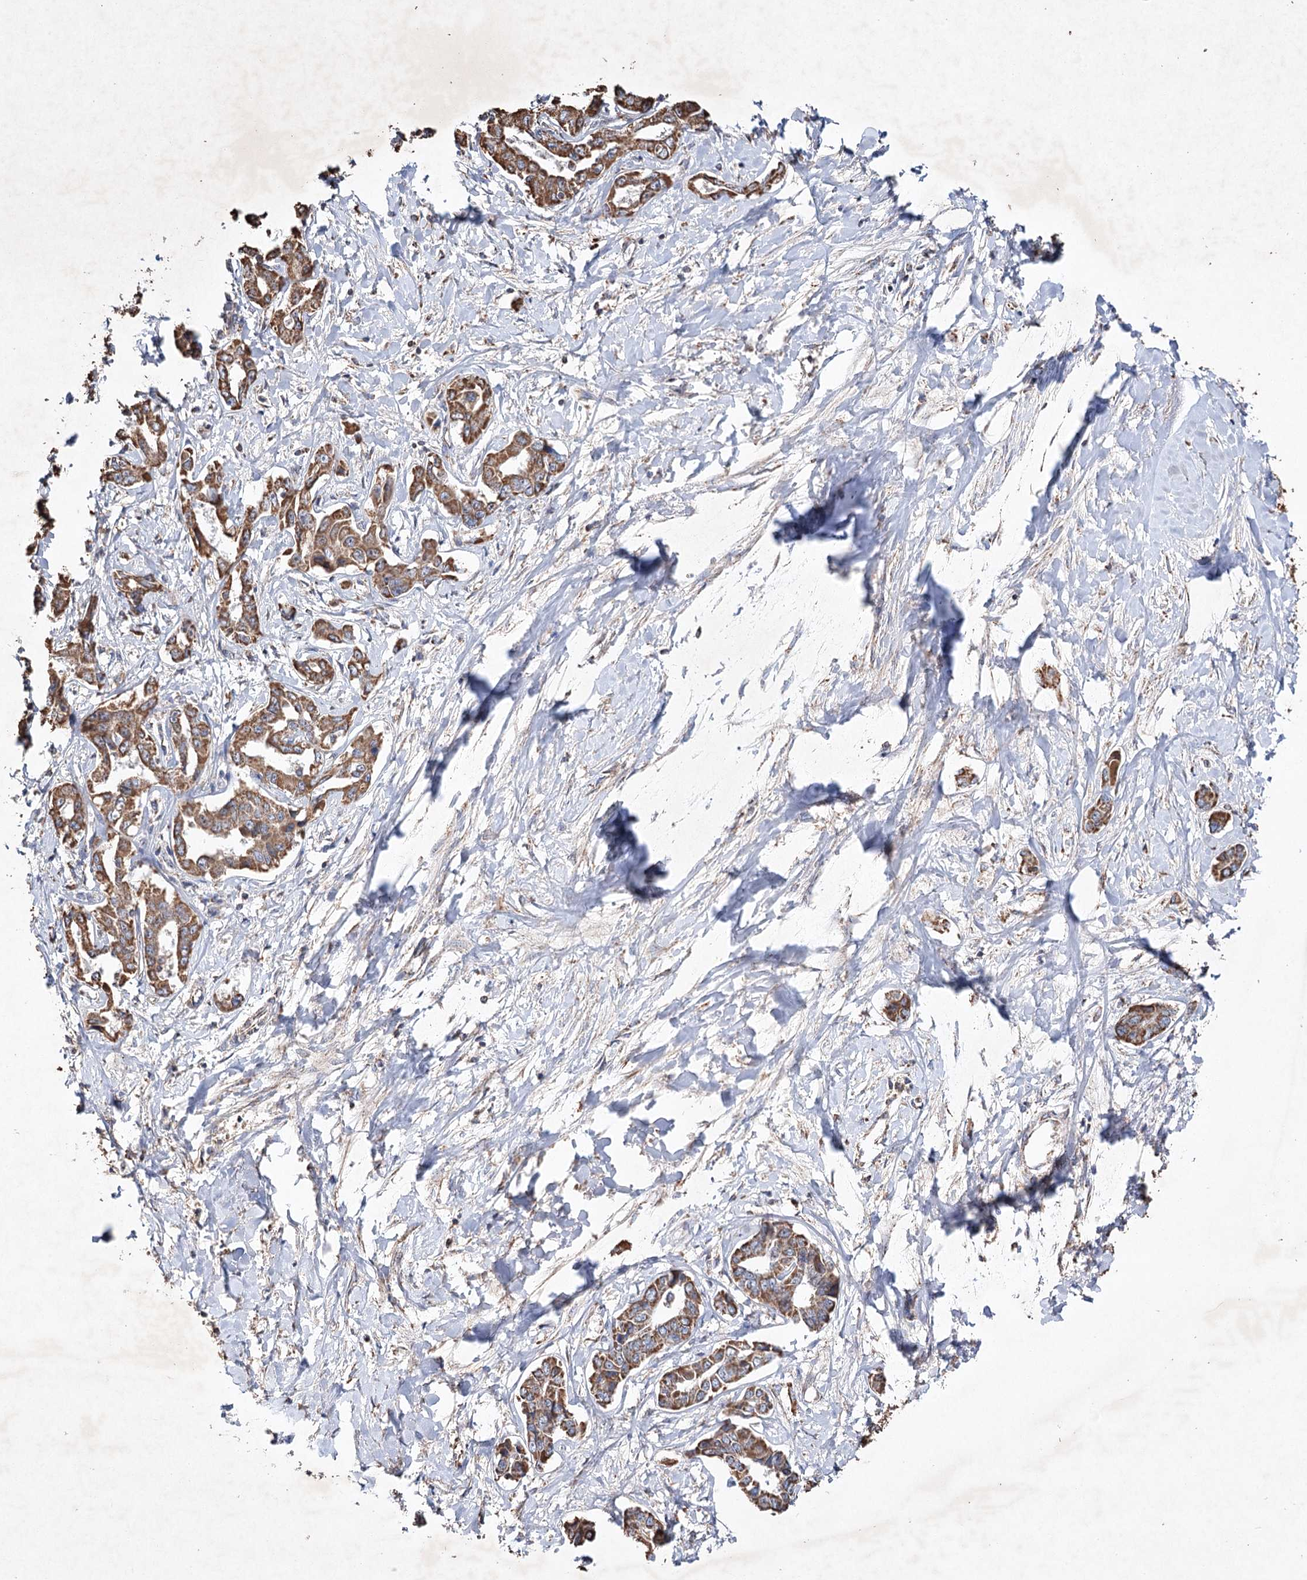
{"staining": {"intensity": "strong", "quantity": ">75%", "location": "cytoplasmic/membranous"}, "tissue": "liver cancer", "cell_type": "Tumor cells", "image_type": "cancer", "snomed": [{"axis": "morphology", "description": "Cholangiocarcinoma"}, {"axis": "topography", "description": "Liver"}], "caption": "Protein expression analysis of liver cholangiocarcinoma exhibits strong cytoplasmic/membranous staining in approximately >75% of tumor cells.", "gene": "PIK3CB", "patient": {"sex": "male", "age": 59}}